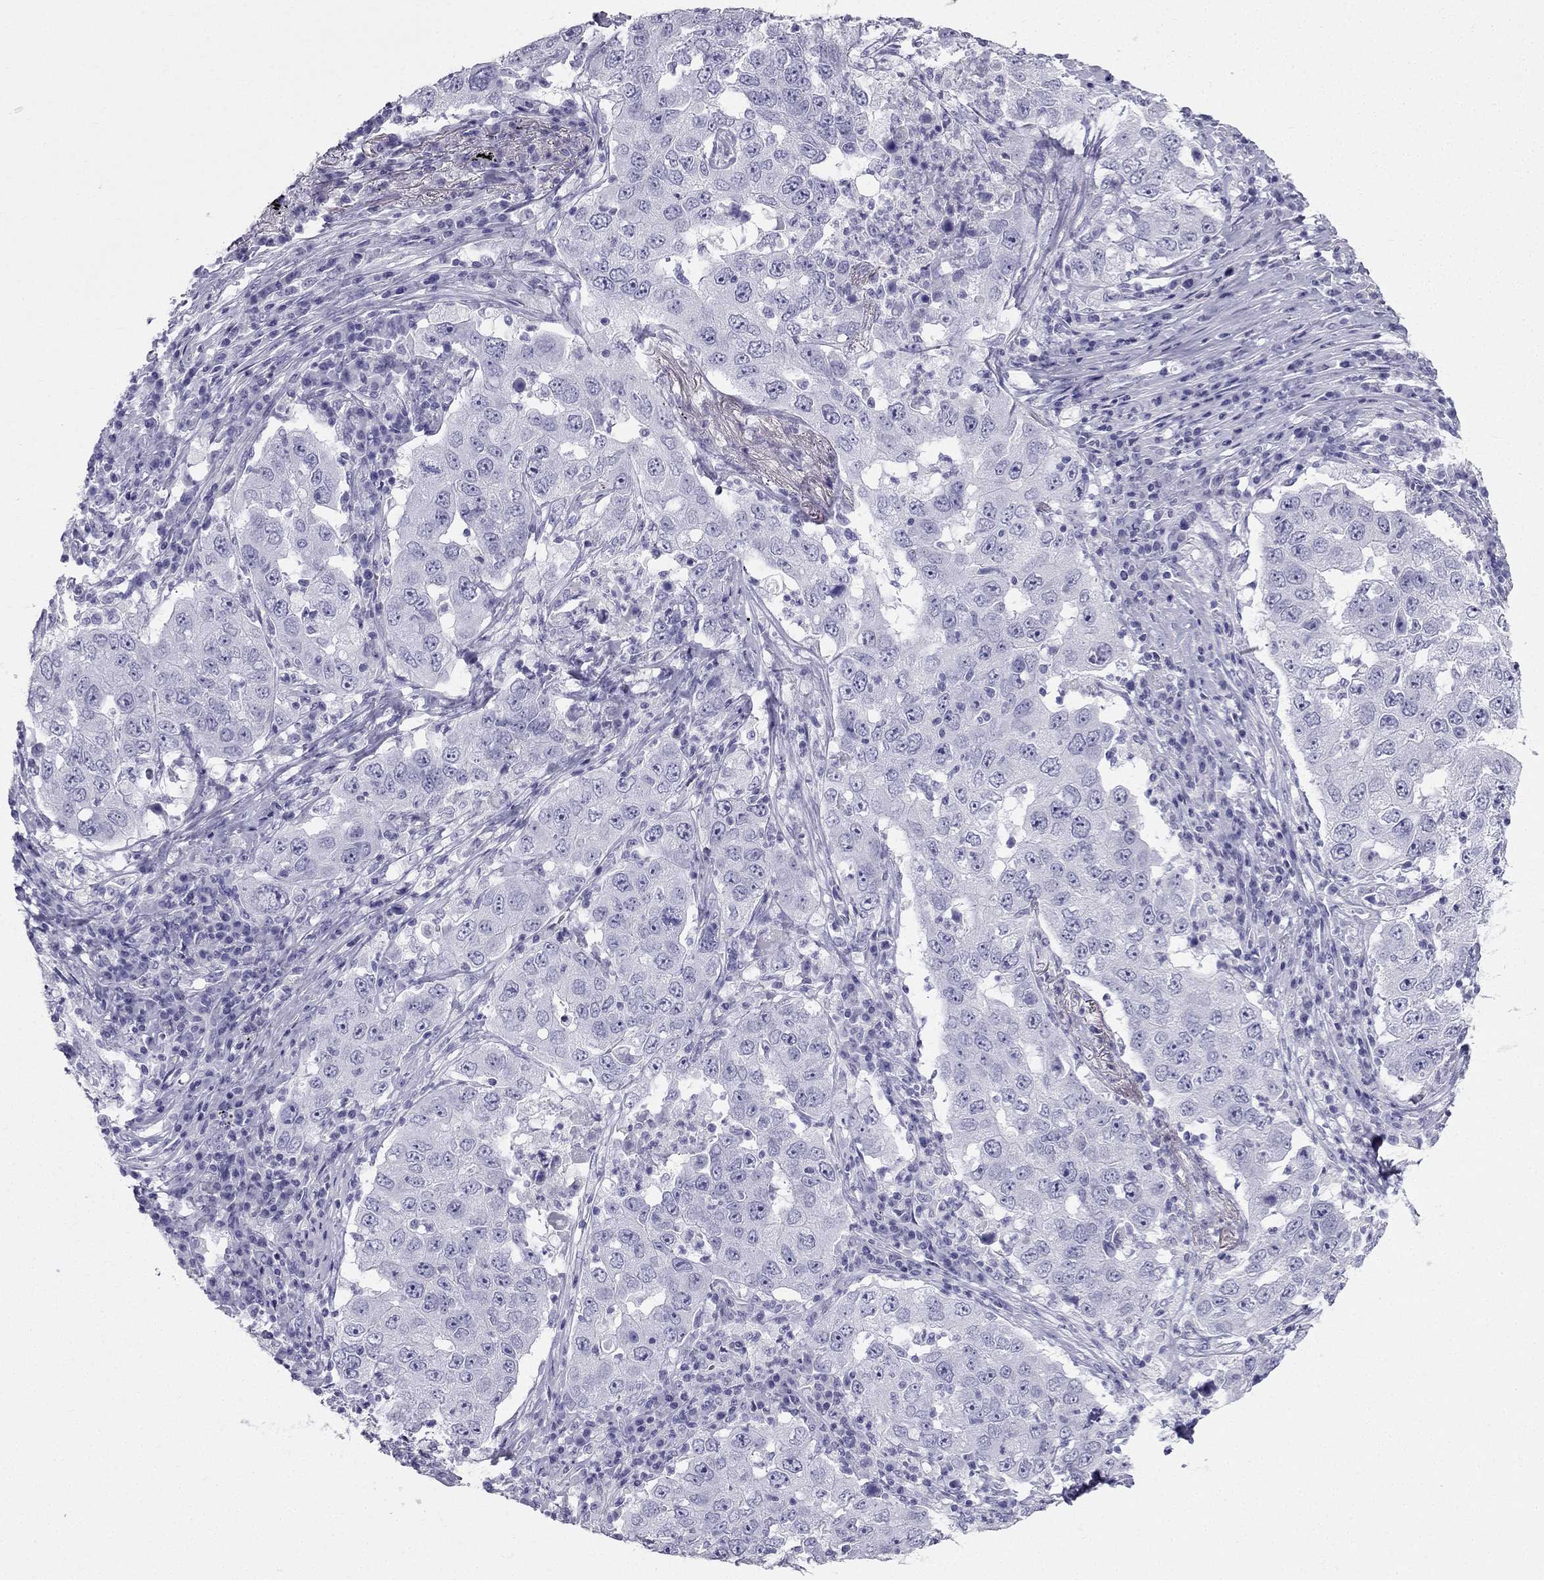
{"staining": {"intensity": "negative", "quantity": "none", "location": "none"}, "tissue": "lung cancer", "cell_type": "Tumor cells", "image_type": "cancer", "snomed": [{"axis": "morphology", "description": "Adenocarcinoma, NOS"}, {"axis": "topography", "description": "Lung"}], "caption": "Lung cancer (adenocarcinoma) was stained to show a protein in brown. There is no significant expression in tumor cells.", "gene": "TFF3", "patient": {"sex": "male", "age": 73}}